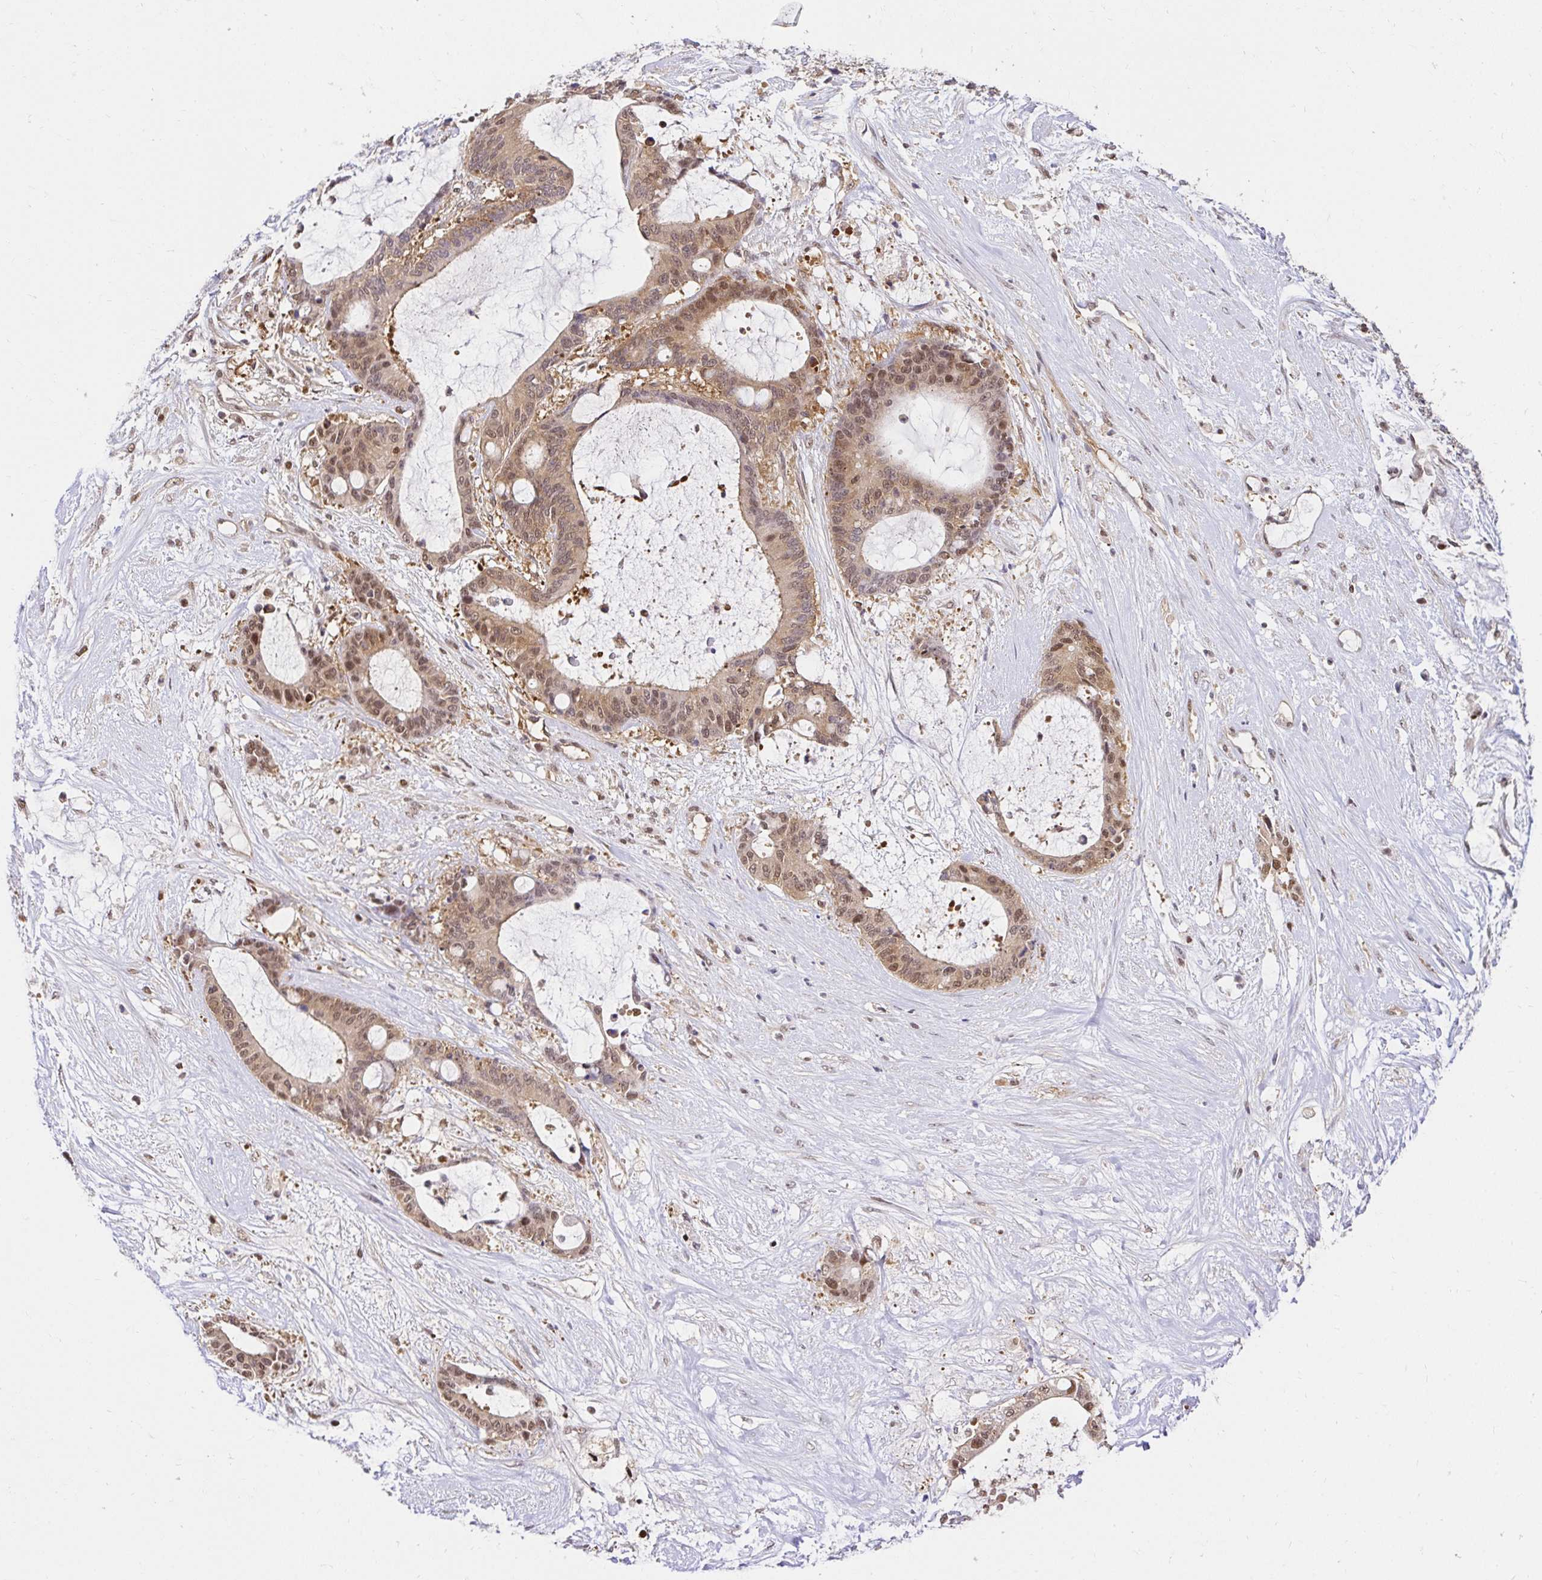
{"staining": {"intensity": "moderate", "quantity": ">75%", "location": "cytoplasmic/membranous,nuclear"}, "tissue": "liver cancer", "cell_type": "Tumor cells", "image_type": "cancer", "snomed": [{"axis": "morphology", "description": "Normal tissue, NOS"}, {"axis": "morphology", "description": "Cholangiocarcinoma"}, {"axis": "topography", "description": "Liver"}, {"axis": "topography", "description": "Peripheral nerve tissue"}], "caption": "An image showing moderate cytoplasmic/membranous and nuclear expression in approximately >75% of tumor cells in liver cholangiocarcinoma, as visualized by brown immunohistochemical staining.", "gene": "PSMA4", "patient": {"sex": "female", "age": 73}}